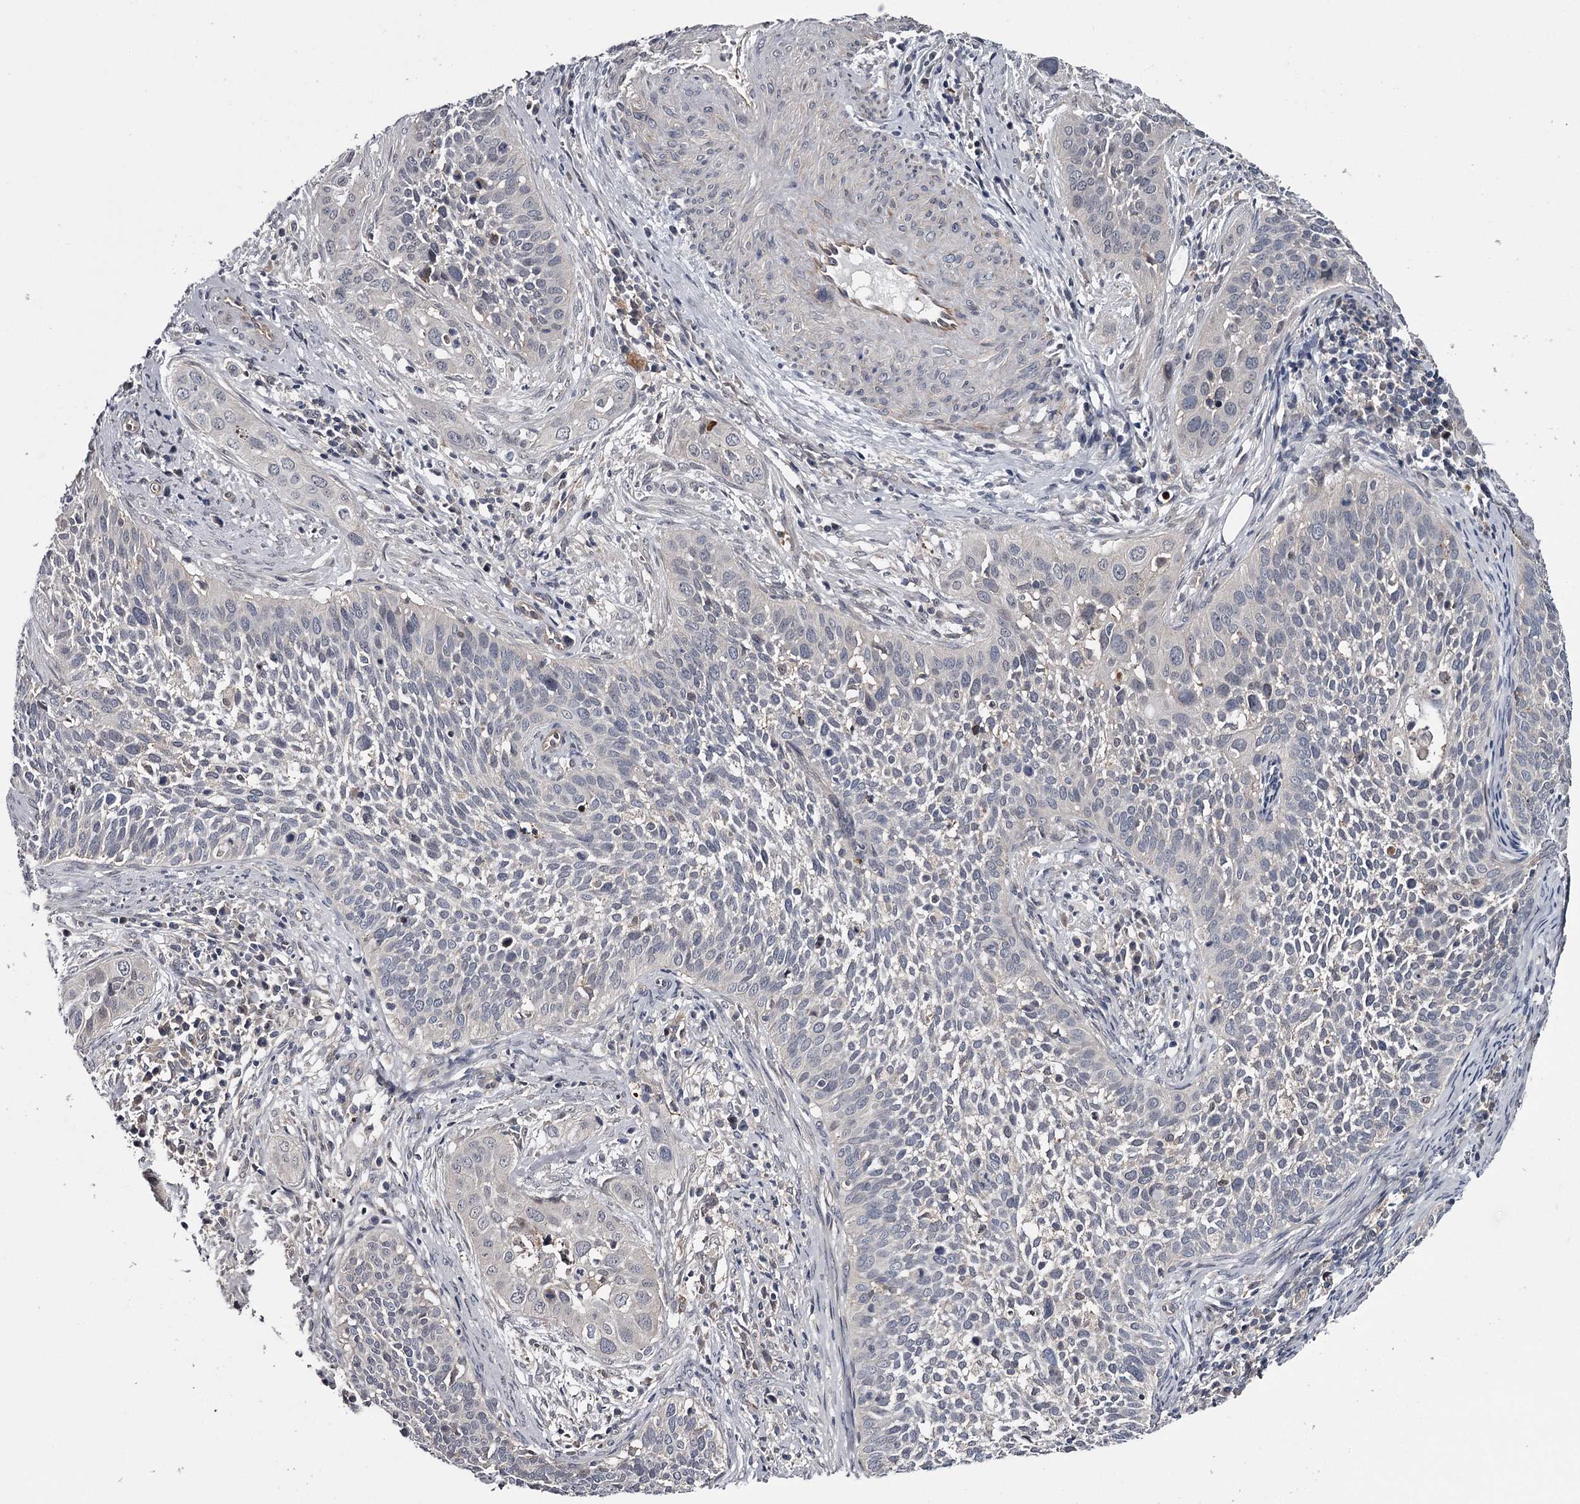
{"staining": {"intensity": "negative", "quantity": "none", "location": "none"}, "tissue": "cervical cancer", "cell_type": "Tumor cells", "image_type": "cancer", "snomed": [{"axis": "morphology", "description": "Squamous cell carcinoma, NOS"}, {"axis": "topography", "description": "Cervix"}], "caption": "This is an immunohistochemistry photomicrograph of squamous cell carcinoma (cervical). There is no expression in tumor cells.", "gene": "DAO", "patient": {"sex": "female", "age": 34}}